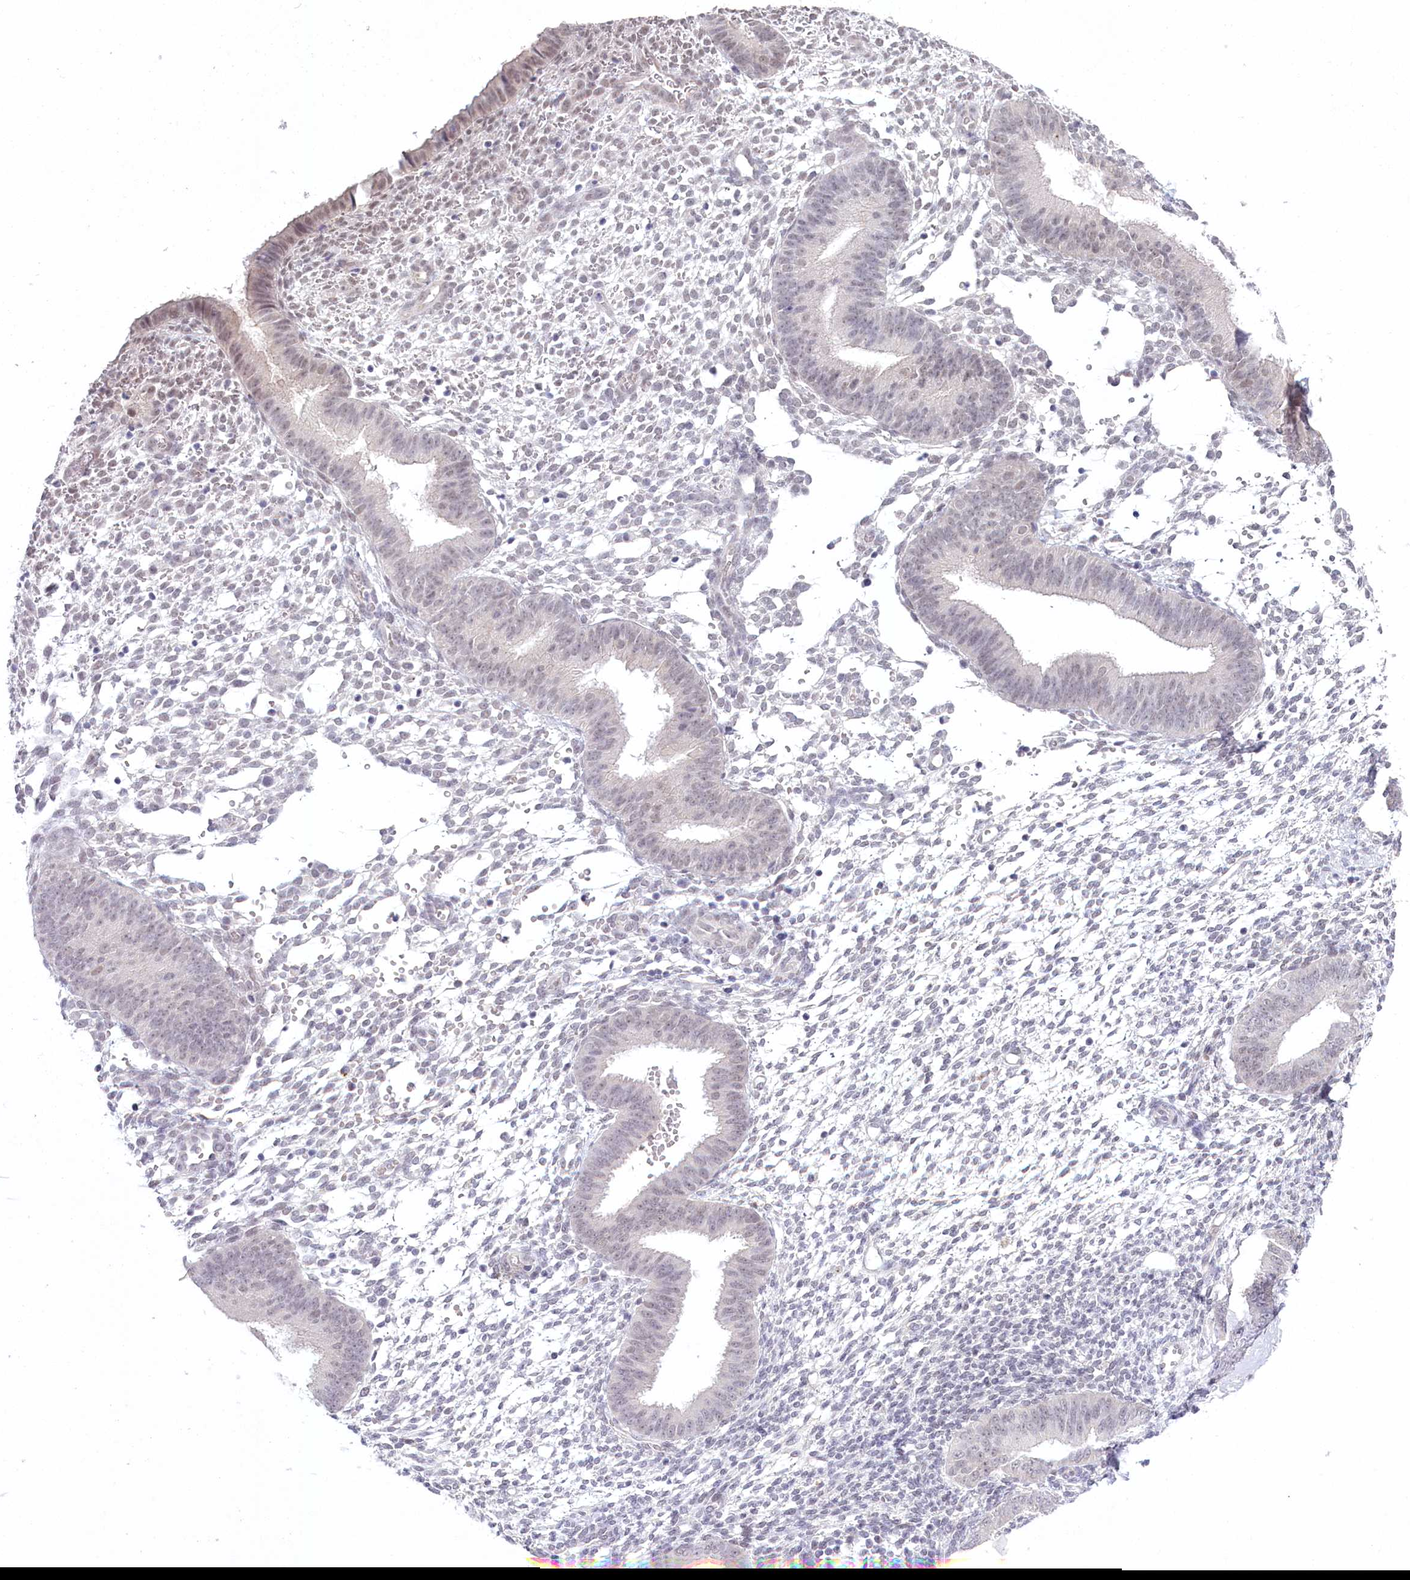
{"staining": {"intensity": "negative", "quantity": "none", "location": "none"}, "tissue": "endometrium", "cell_type": "Cells in endometrial stroma", "image_type": "normal", "snomed": [{"axis": "morphology", "description": "Normal tissue, NOS"}, {"axis": "topography", "description": "Uterus"}, {"axis": "topography", "description": "Endometrium"}], "caption": "DAB (3,3'-diaminobenzidine) immunohistochemical staining of unremarkable endometrium shows no significant staining in cells in endometrial stroma.", "gene": "AMTN", "patient": {"sex": "female", "age": 48}}